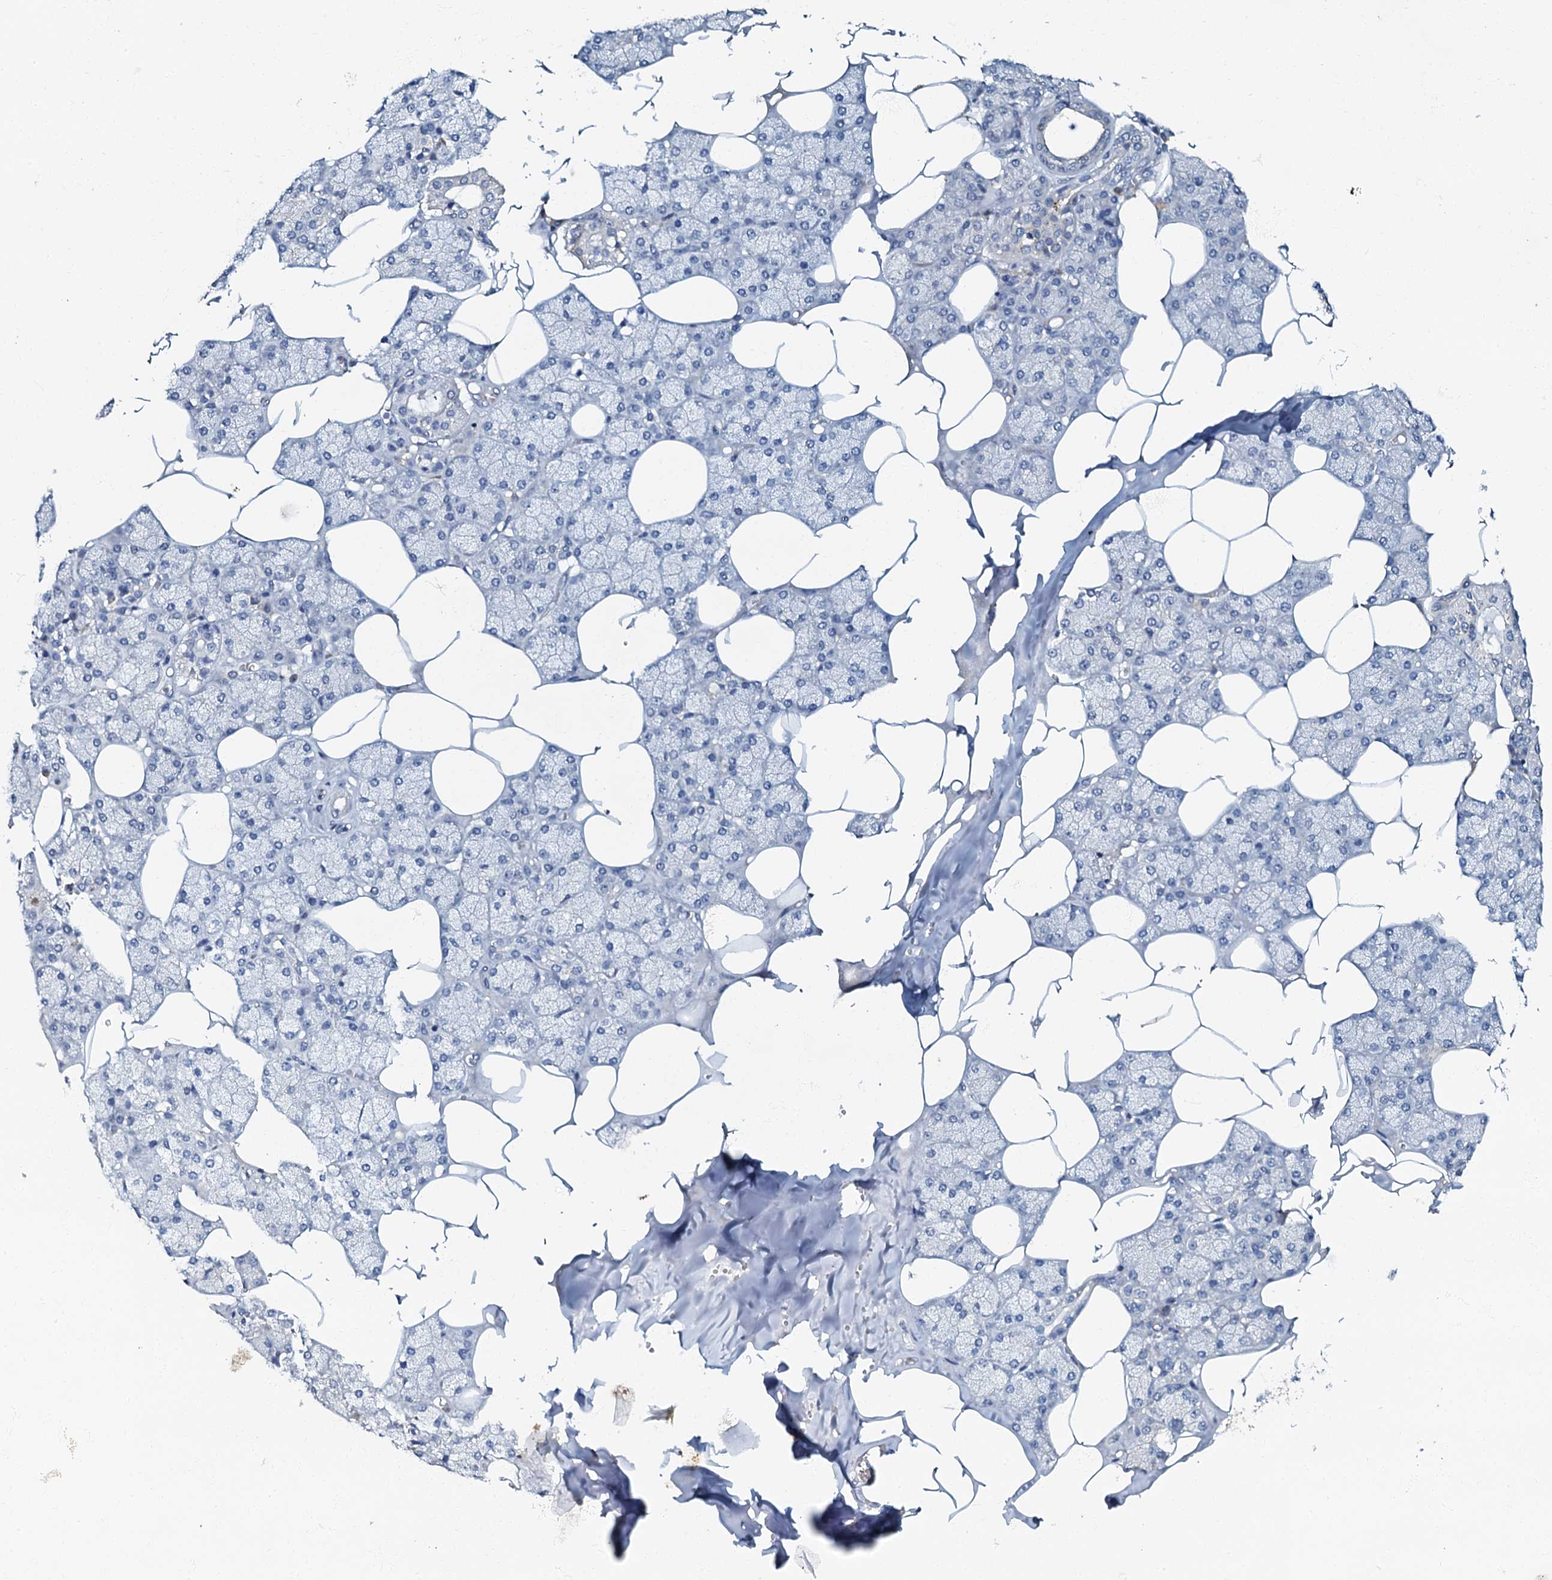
{"staining": {"intensity": "moderate", "quantity": "<25%", "location": "cytoplasmic/membranous"}, "tissue": "salivary gland", "cell_type": "Glandular cells", "image_type": "normal", "snomed": [{"axis": "morphology", "description": "Normal tissue, NOS"}, {"axis": "topography", "description": "Salivary gland"}], "caption": "Salivary gland was stained to show a protein in brown. There is low levels of moderate cytoplasmic/membranous staining in approximately <25% of glandular cells. (DAB = brown stain, brightfield microscopy at high magnification).", "gene": "OLAH", "patient": {"sex": "male", "age": 62}}